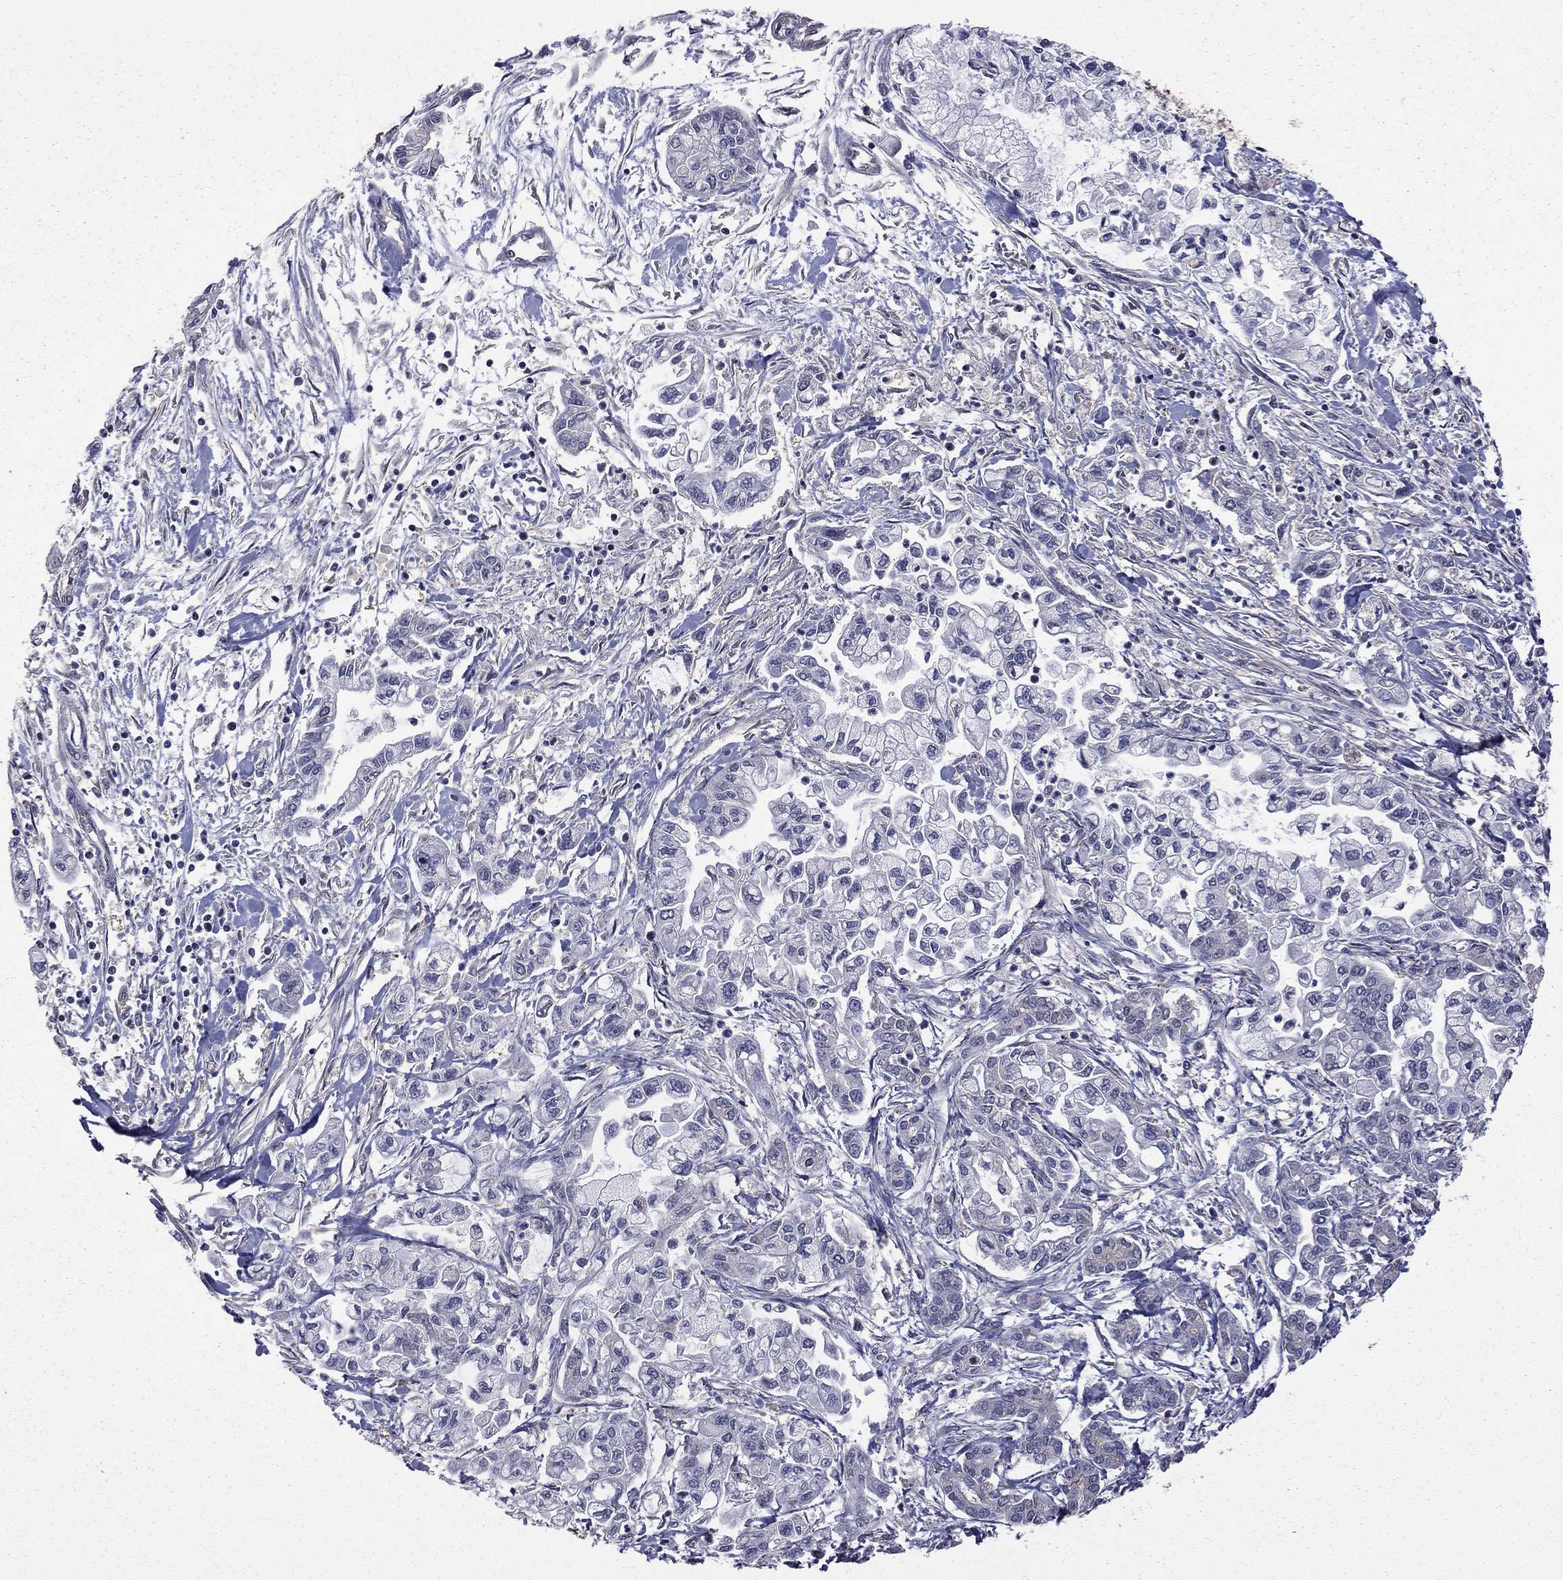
{"staining": {"intensity": "negative", "quantity": "none", "location": "none"}, "tissue": "pancreatic cancer", "cell_type": "Tumor cells", "image_type": "cancer", "snomed": [{"axis": "morphology", "description": "Adenocarcinoma, NOS"}, {"axis": "topography", "description": "Pancreas"}], "caption": "There is no significant staining in tumor cells of pancreatic cancer.", "gene": "TSNARE1", "patient": {"sex": "male", "age": 54}}